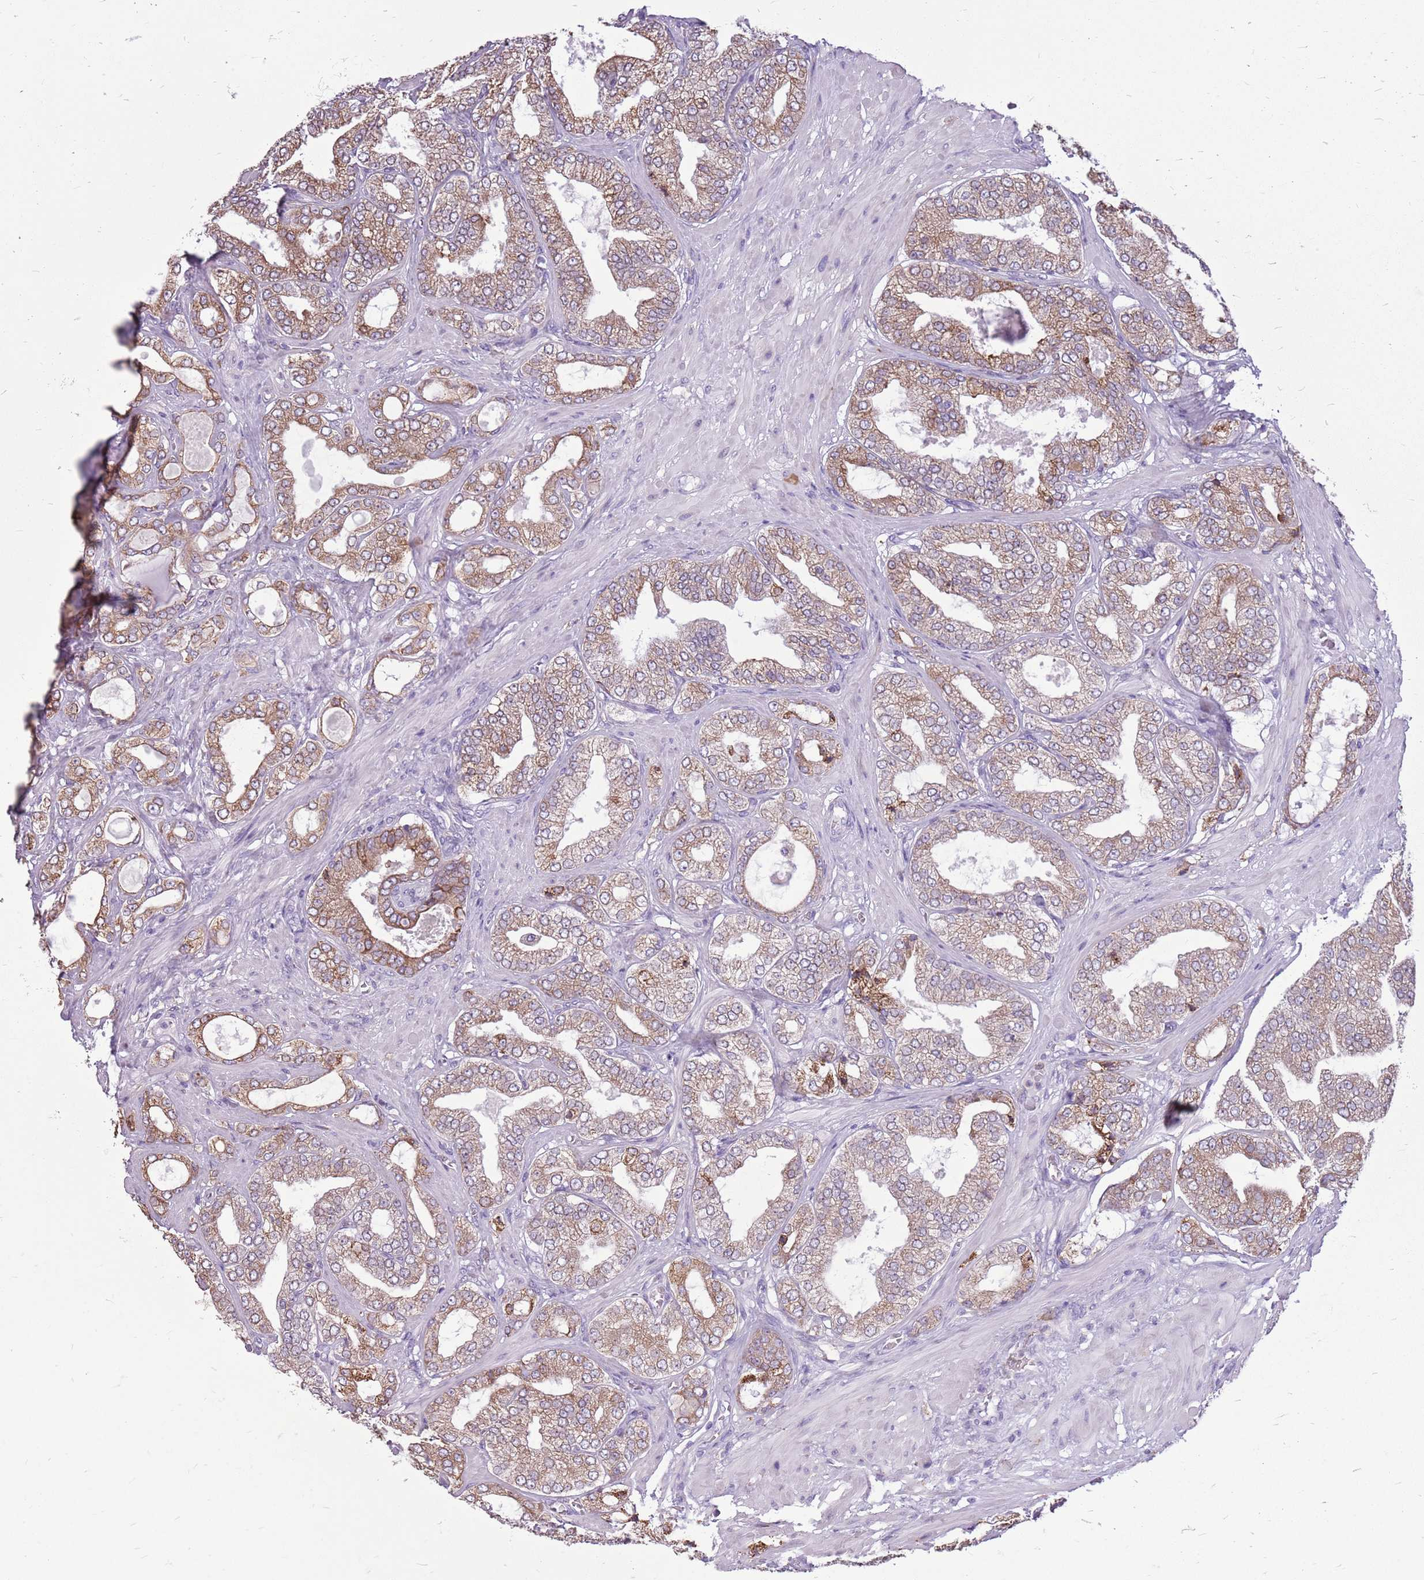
{"staining": {"intensity": "moderate", "quantity": ">75%", "location": "cytoplasmic/membranous"}, "tissue": "prostate cancer", "cell_type": "Tumor cells", "image_type": "cancer", "snomed": [{"axis": "morphology", "description": "Adenocarcinoma, Low grade"}, {"axis": "topography", "description": "Prostate"}], "caption": "Brown immunohistochemical staining in human low-grade adenocarcinoma (prostate) demonstrates moderate cytoplasmic/membranous staining in about >75% of tumor cells.", "gene": "KCTD19", "patient": {"sex": "male", "age": 63}}